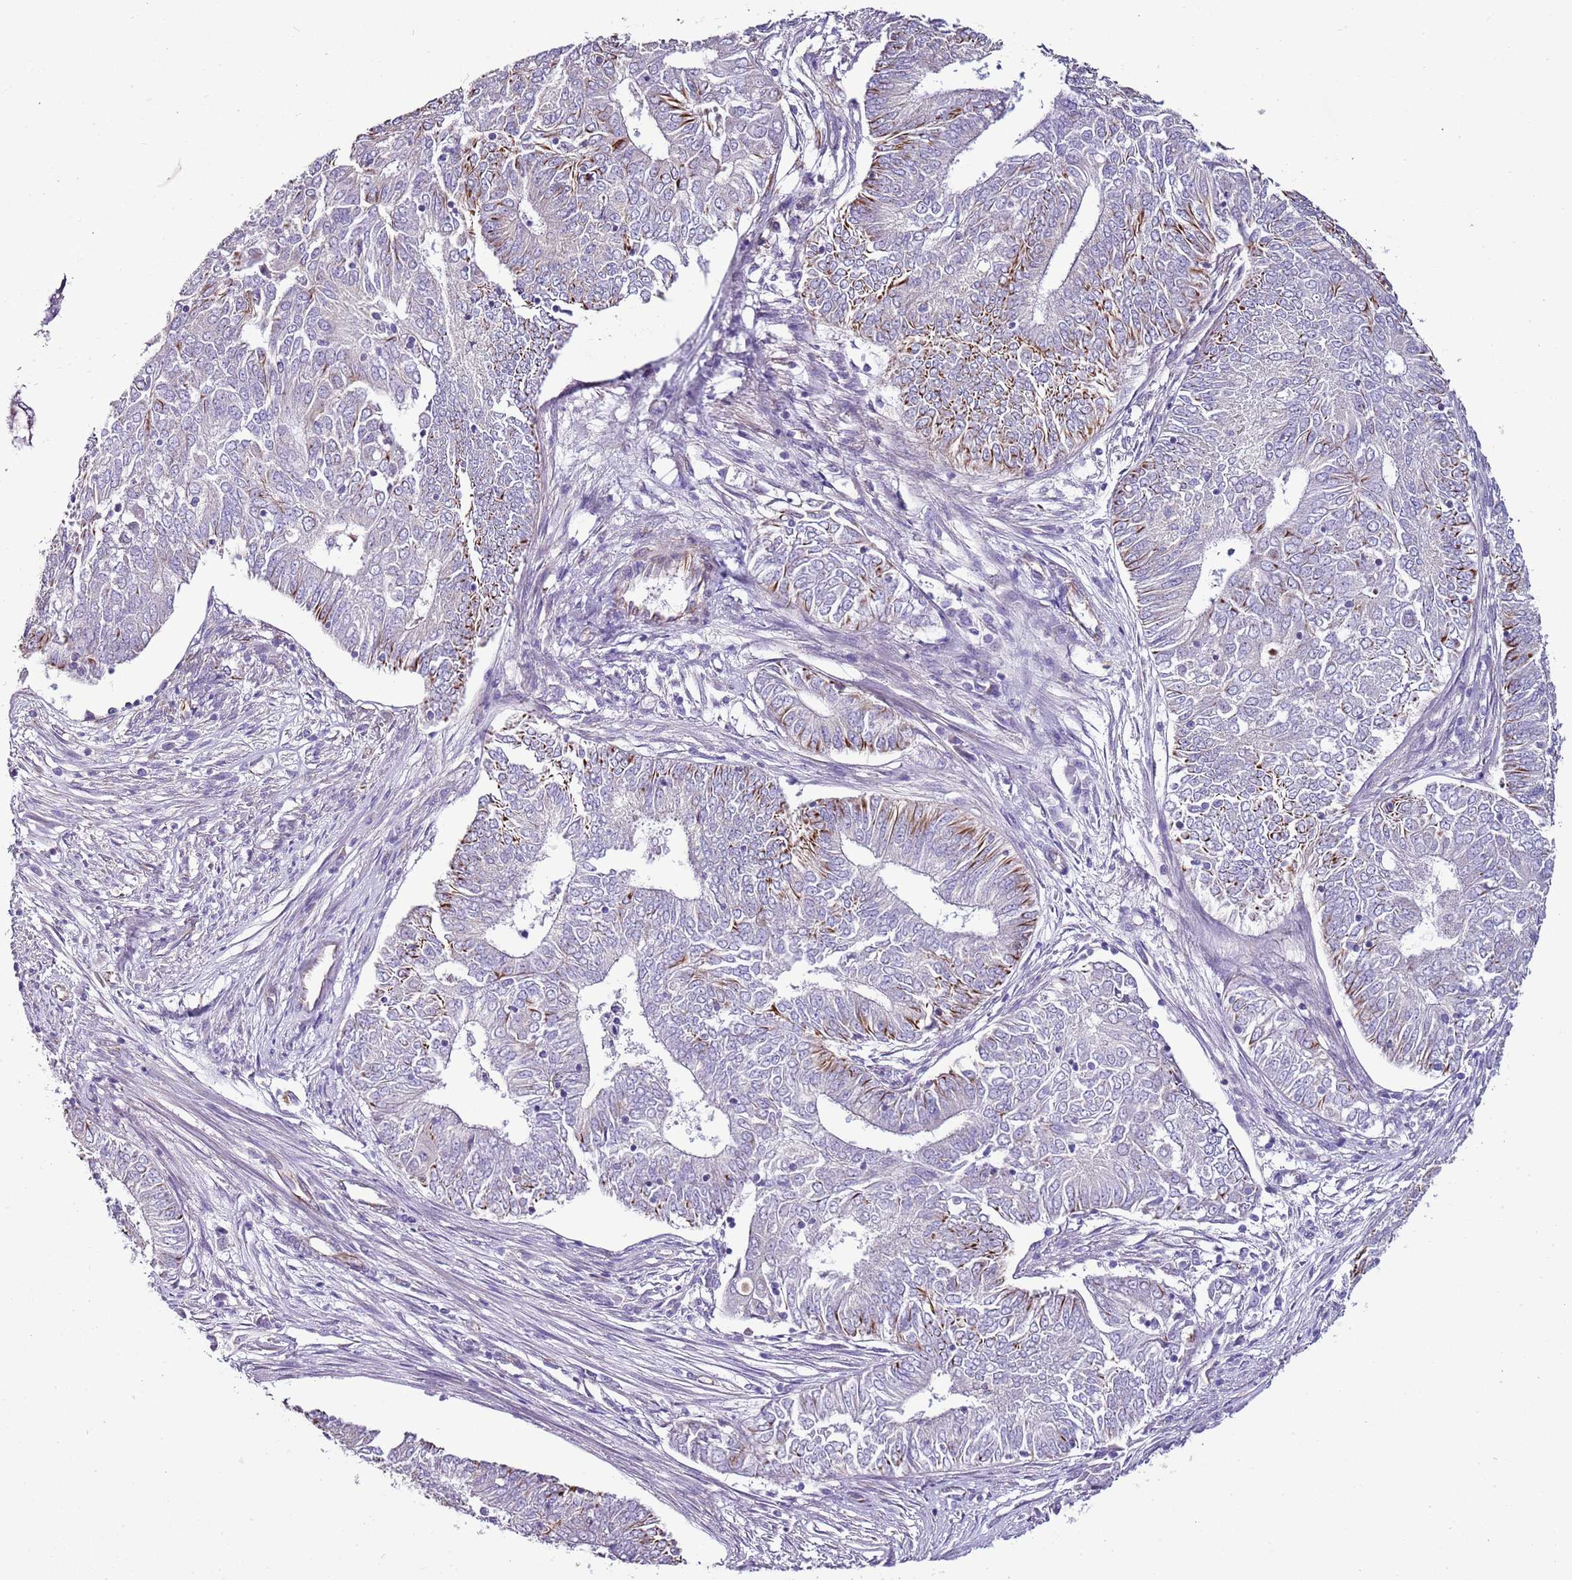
{"staining": {"intensity": "strong", "quantity": "<25%", "location": "cytoplasmic/membranous"}, "tissue": "endometrial cancer", "cell_type": "Tumor cells", "image_type": "cancer", "snomed": [{"axis": "morphology", "description": "Adenocarcinoma, NOS"}, {"axis": "topography", "description": "Endometrium"}], "caption": "Endometrial cancer tissue exhibits strong cytoplasmic/membranous staining in approximately <25% of tumor cells, visualized by immunohistochemistry.", "gene": "ZNF786", "patient": {"sex": "female", "age": 62}}